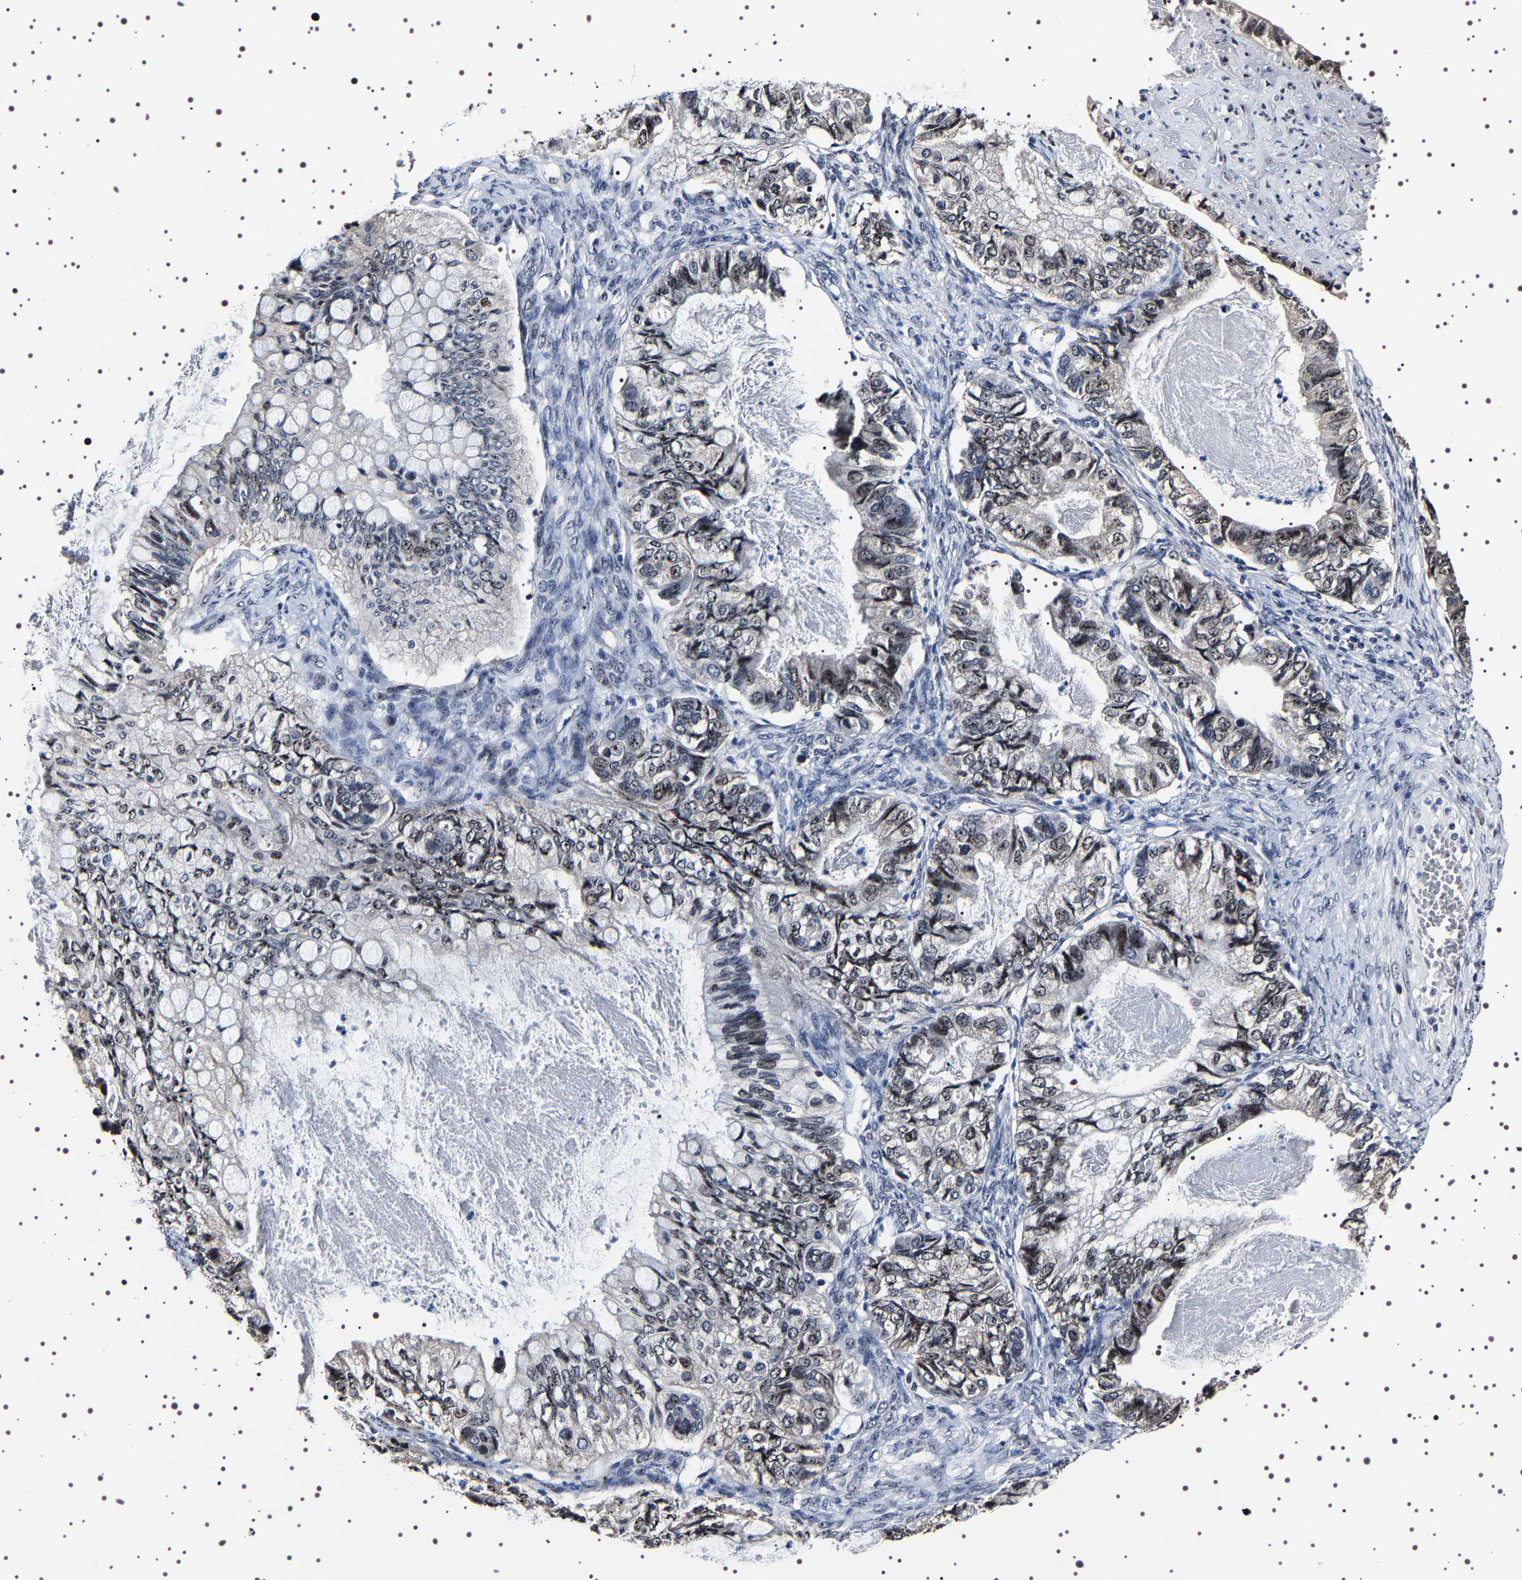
{"staining": {"intensity": "moderate", "quantity": ">75%", "location": "nuclear"}, "tissue": "ovarian cancer", "cell_type": "Tumor cells", "image_type": "cancer", "snomed": [{"axis": "morphology", "description": "Cystadenocarcinoma, mucinous, NOS"}, {"axis": "topography", "description": "Ovary"}], "caption": "Ovarian cancer was stained to show a protein in brown. There is medium levels of moderate nuclear positivity in approximately >75% of tumor cells.", "gene": "GNL3", "patient": {"sex": "female", "age": 80}}